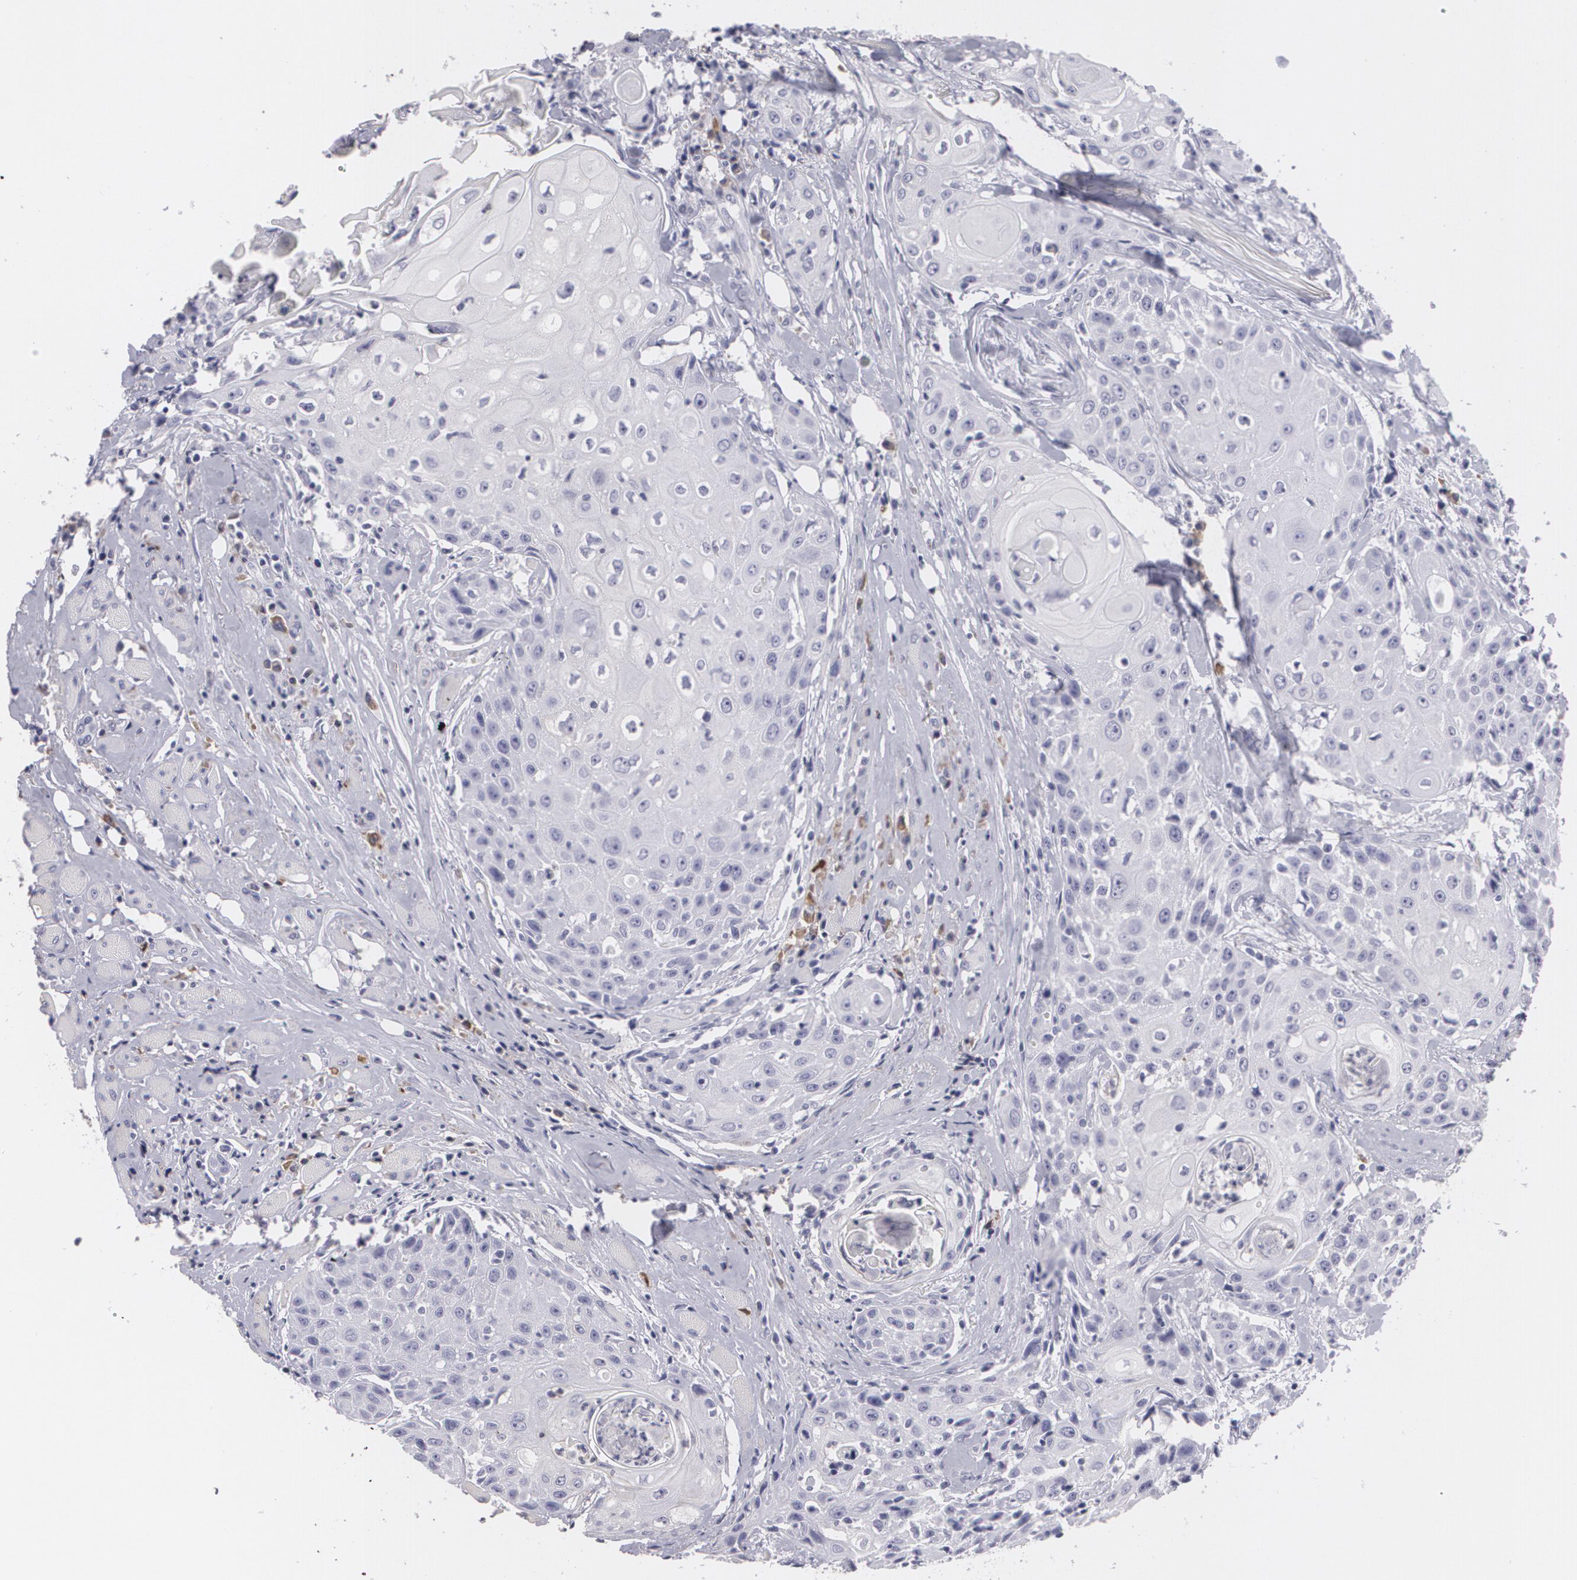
{"staining": {"intensity": "negative", "quantity": "none", "location": "none"}, "tissue": "head and neck cancer", "cell_type": "Tumor cells", "image_type": "cancer", "snomed": [{"axis": "morphology", "description": "Squamous cell carcinoma, NOS"}, {"axis": "topography", "description": "Oral tissue"}, {"axis": "topography", "description": "Head-Neck"}], "caption": "Protein analysis of head and neck squamous cell carcinoma demonstrates no significant positivity in tumor cells.", "gene": "MAP2", "patient": {"sex": "female", "age": 82}}